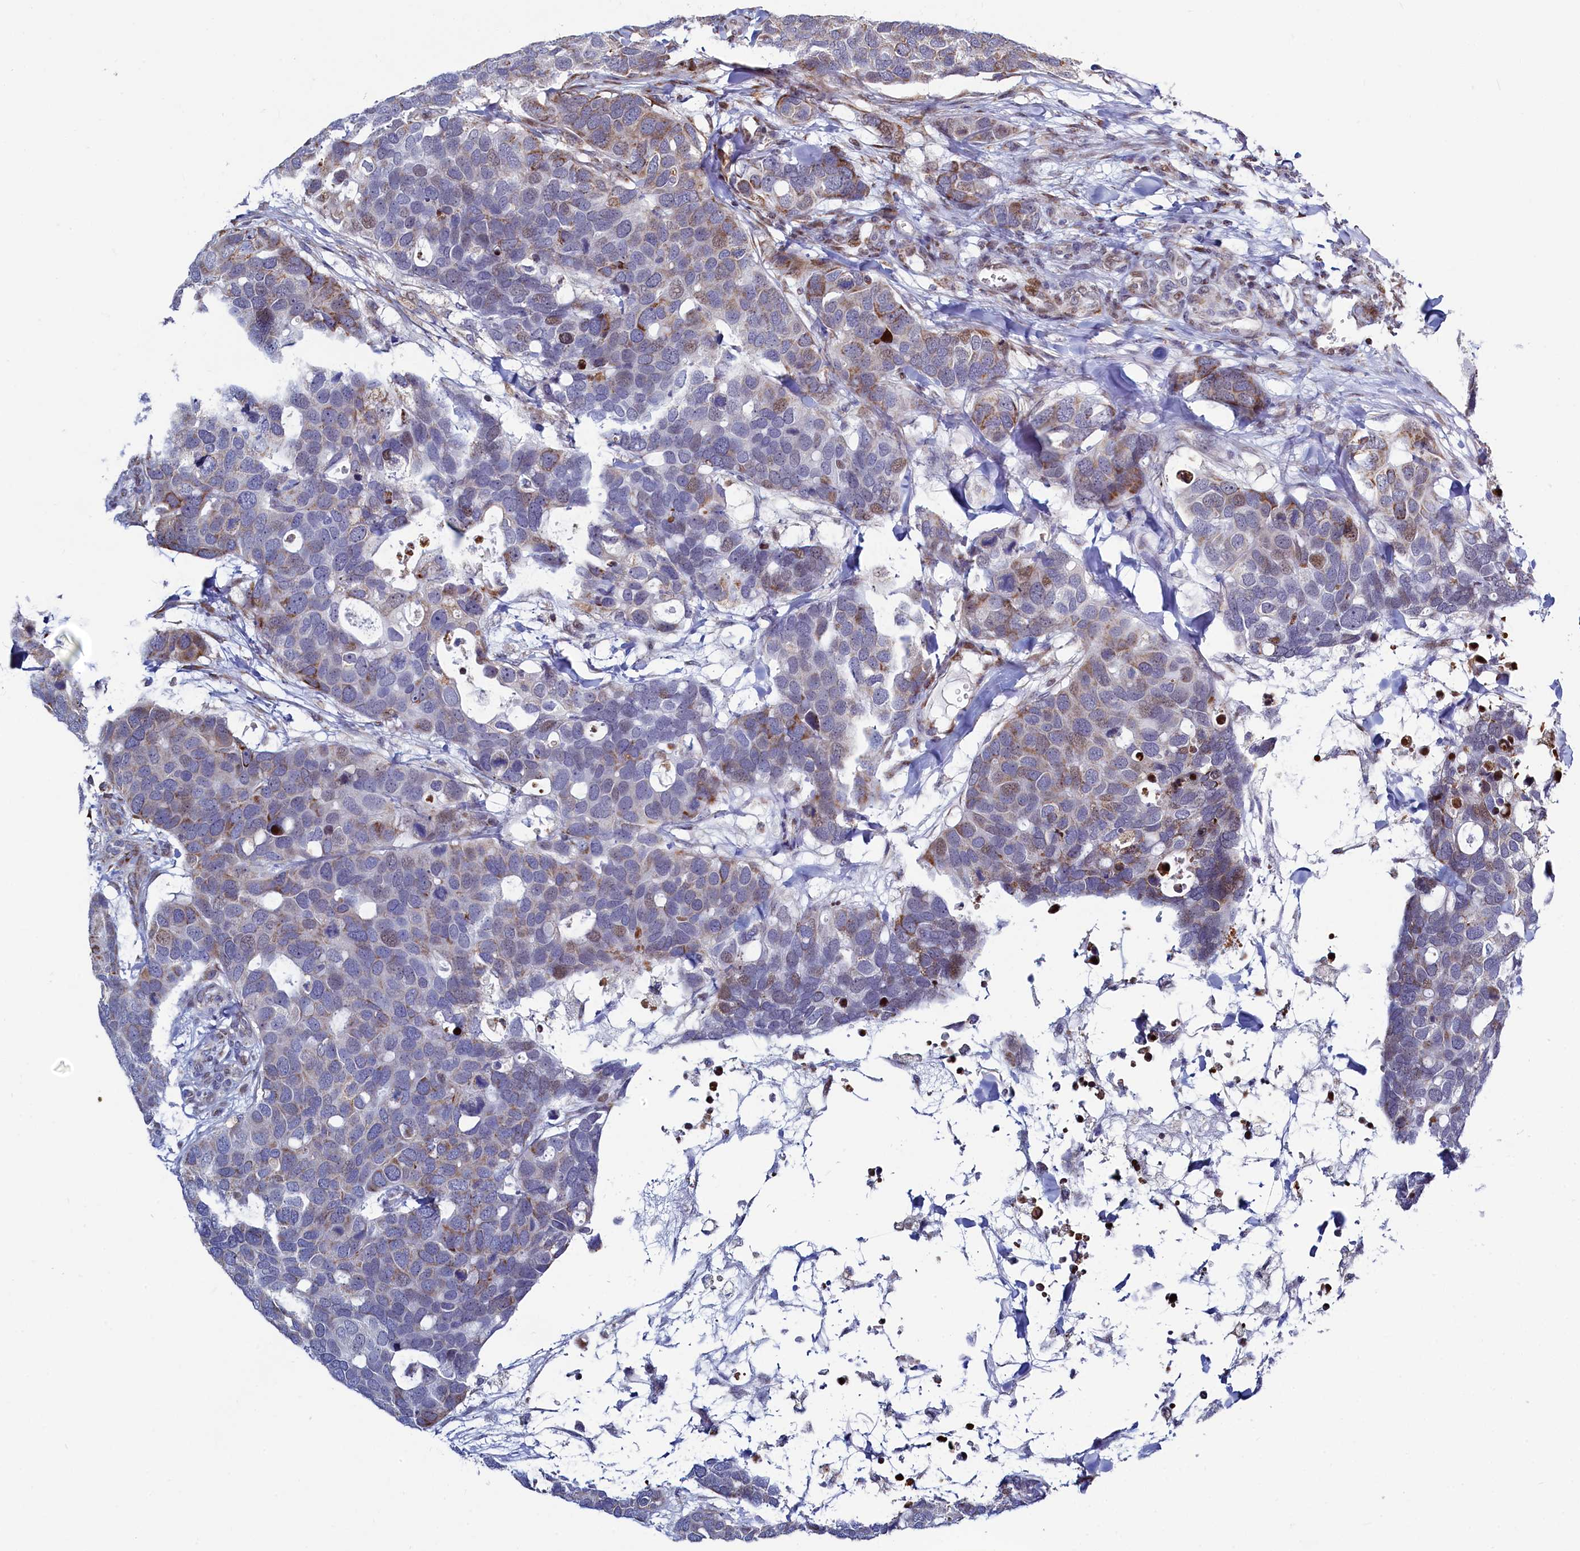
{"staining": {"intensity": "moderate", "quantity": "<25%", "location": "cytoplasmic/membranous,nuclear"}, "tissue": "breast cancer", "cell_type": "Tumor cells", "image_type": "cancer", "snomed": [{"axis": "morphology", "description": "Duct carcinoma"}, {"axis": "topography", "description": "Breast"}], "caption": "Brown immunohistochemical staining in breast cancer displays moderate cytoplasmic/membranous and nuclear expression in about <25% of tumor cells. (DAB IHC with brightfield microscopy, high magnification).", "gene": "HDGFL3", "patient": {"sex": "female", "age": 83}}